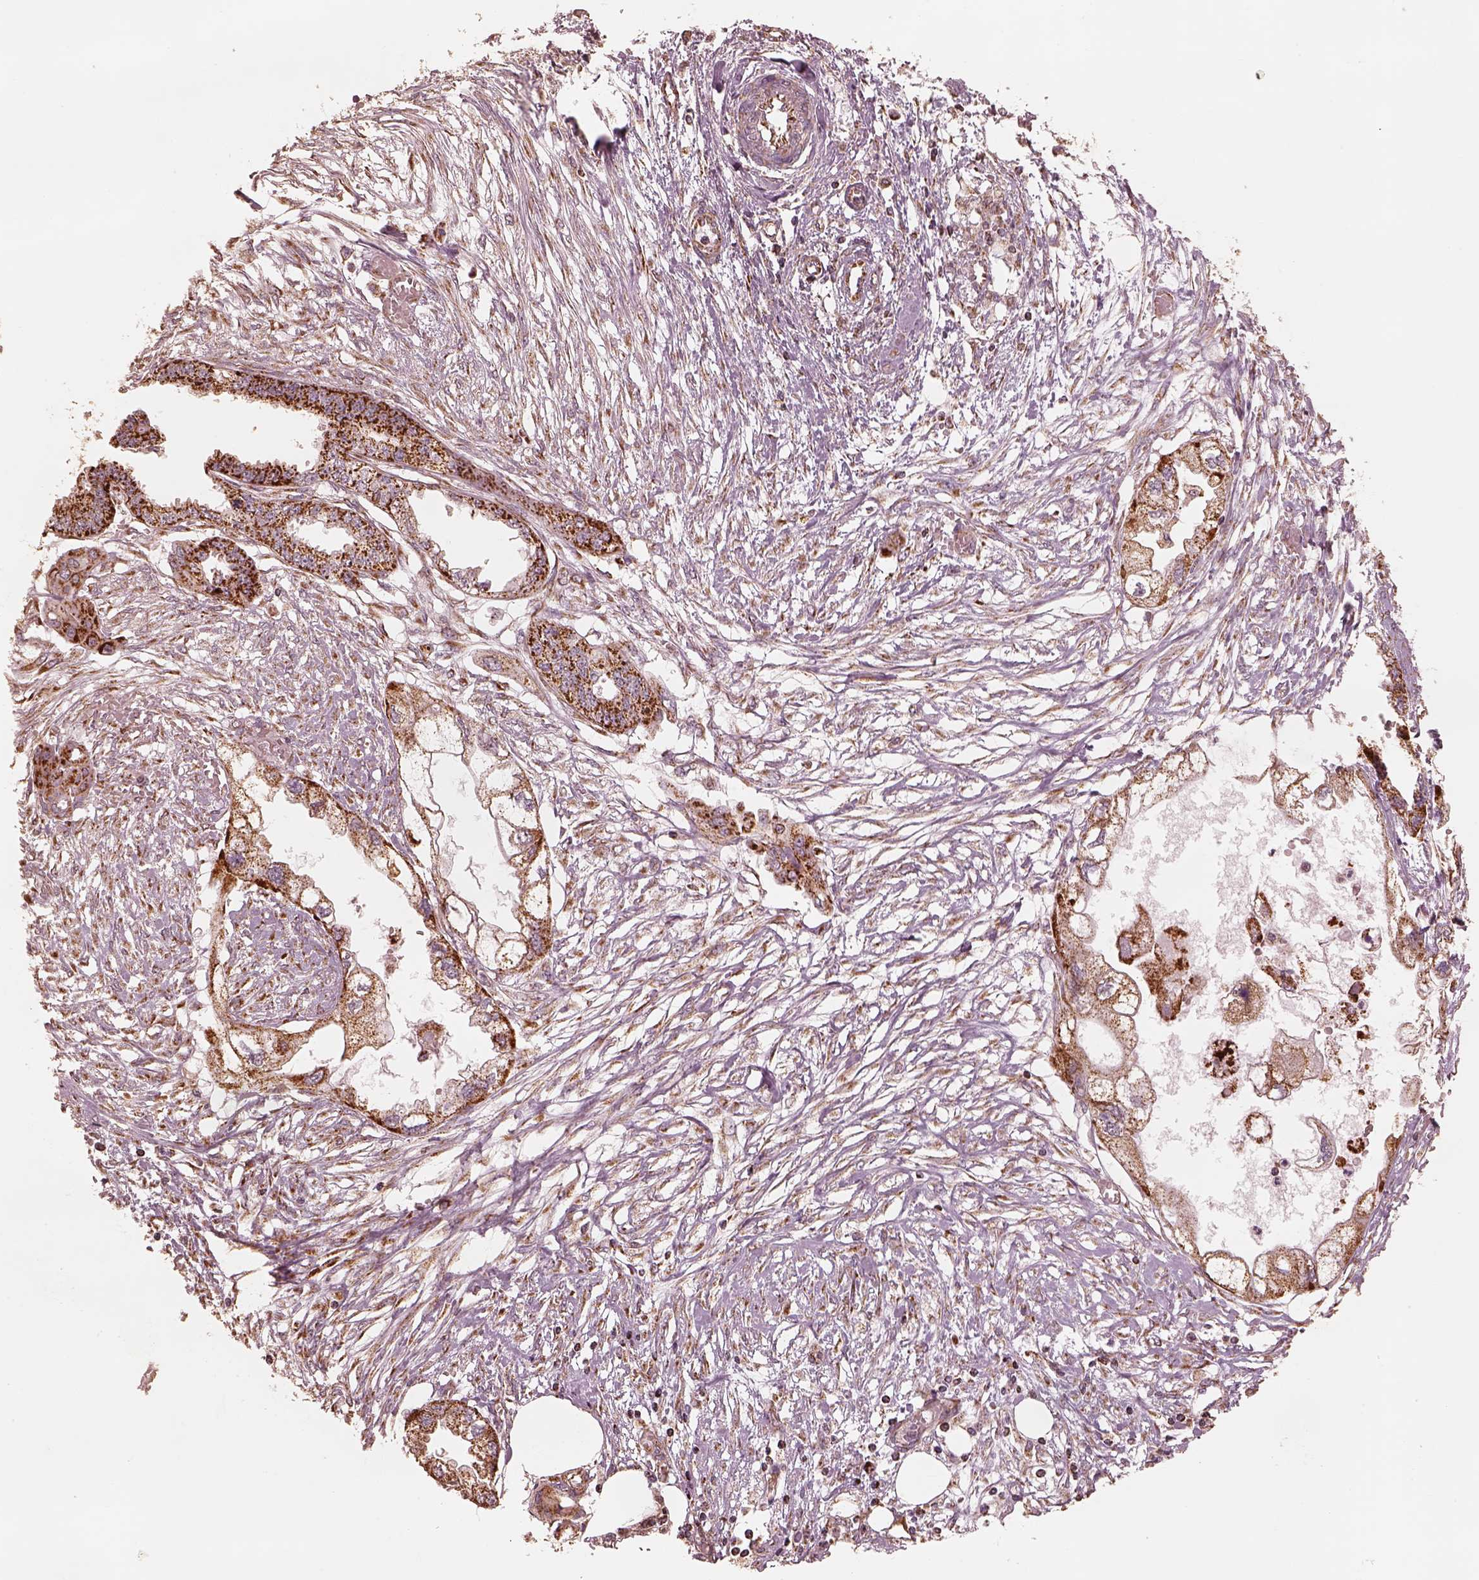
{"staining": {"intensity": "strong", "quantity": ">75%", "location": "cytoplasmic/membranous"}, "tissue": "endometrial cancer", "cell_type": "Tumor cells", "image_type": "cancer", "snomed": [{"axis": "morphology", "description": "Adenocarcinoma, NOS"}, {"axis": "morphology", "description": "Adenocarcinoma, metastatic, NOS"}, {"axis": "topography", "description": "Adipose tissue"}, {"axis": "topography", "description": "Endometrium"}], "caption": "The histopathology image reveals staining of adenocarcinoma (endometrial), revealing strong cytoplasmic/membranous protein positivity (brown color) within tumor cells.", "gene": "ENTPD6", "patient": {"sex": "female", "age": 67}}